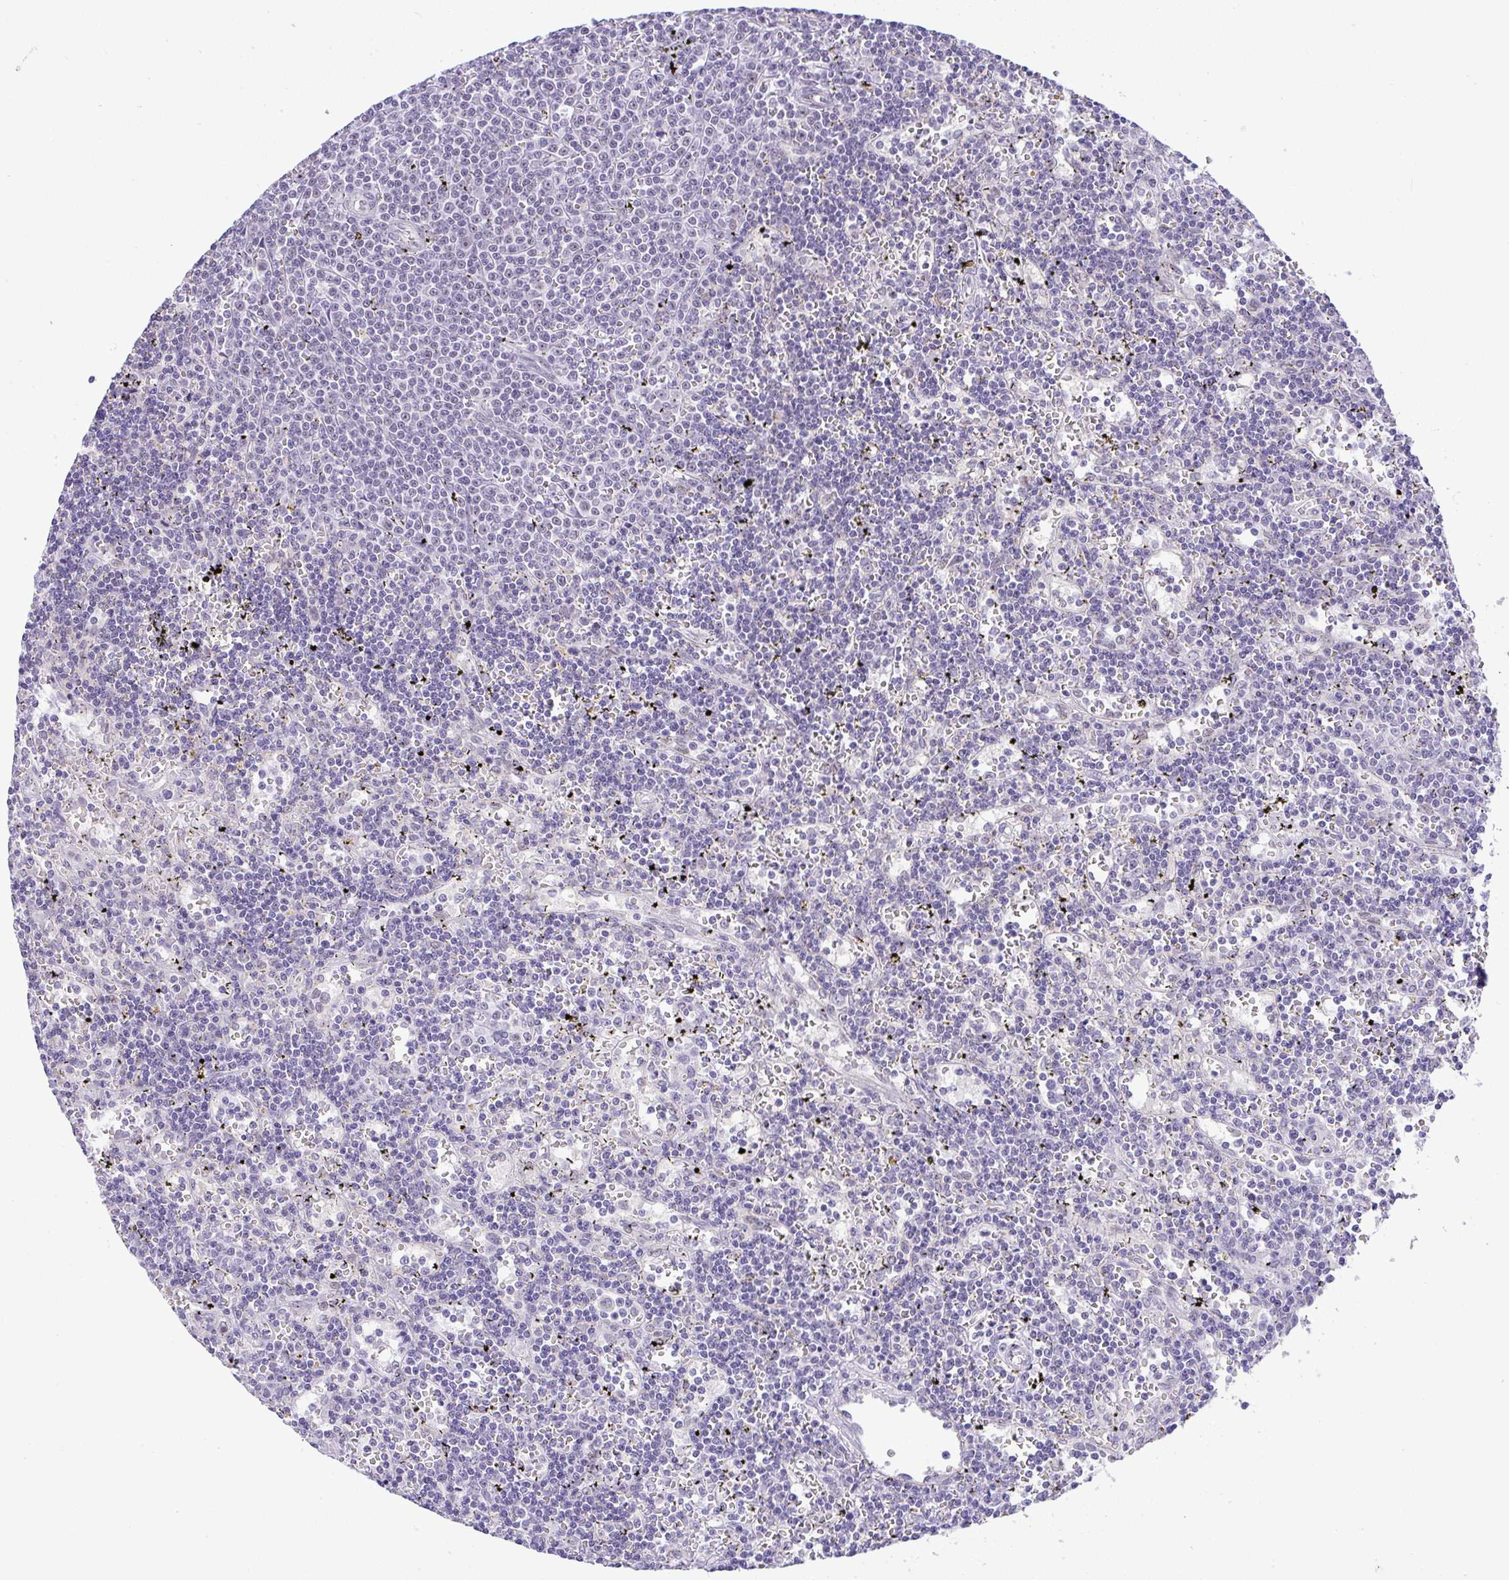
{"staining": {"intensity": "negative", "quantity": "none", "location": "none"}, "tissue": "lymphoma", "cell_type": "Tumor cells", "image_type": "cancer", "snomed": [{"axis": "morphology", "description": "Malignant lymphoma, non-Hodgkin's type, Low grade"}, {"axis": "topography", "description": "Spleen"}], "caption": "There is no significant positivity in tumor cells of malignant lymphoma, non-Hodgkin's type (low-grade).", "gene": "FAM177A1", "patient": {"sex": "male", "age": 60}}